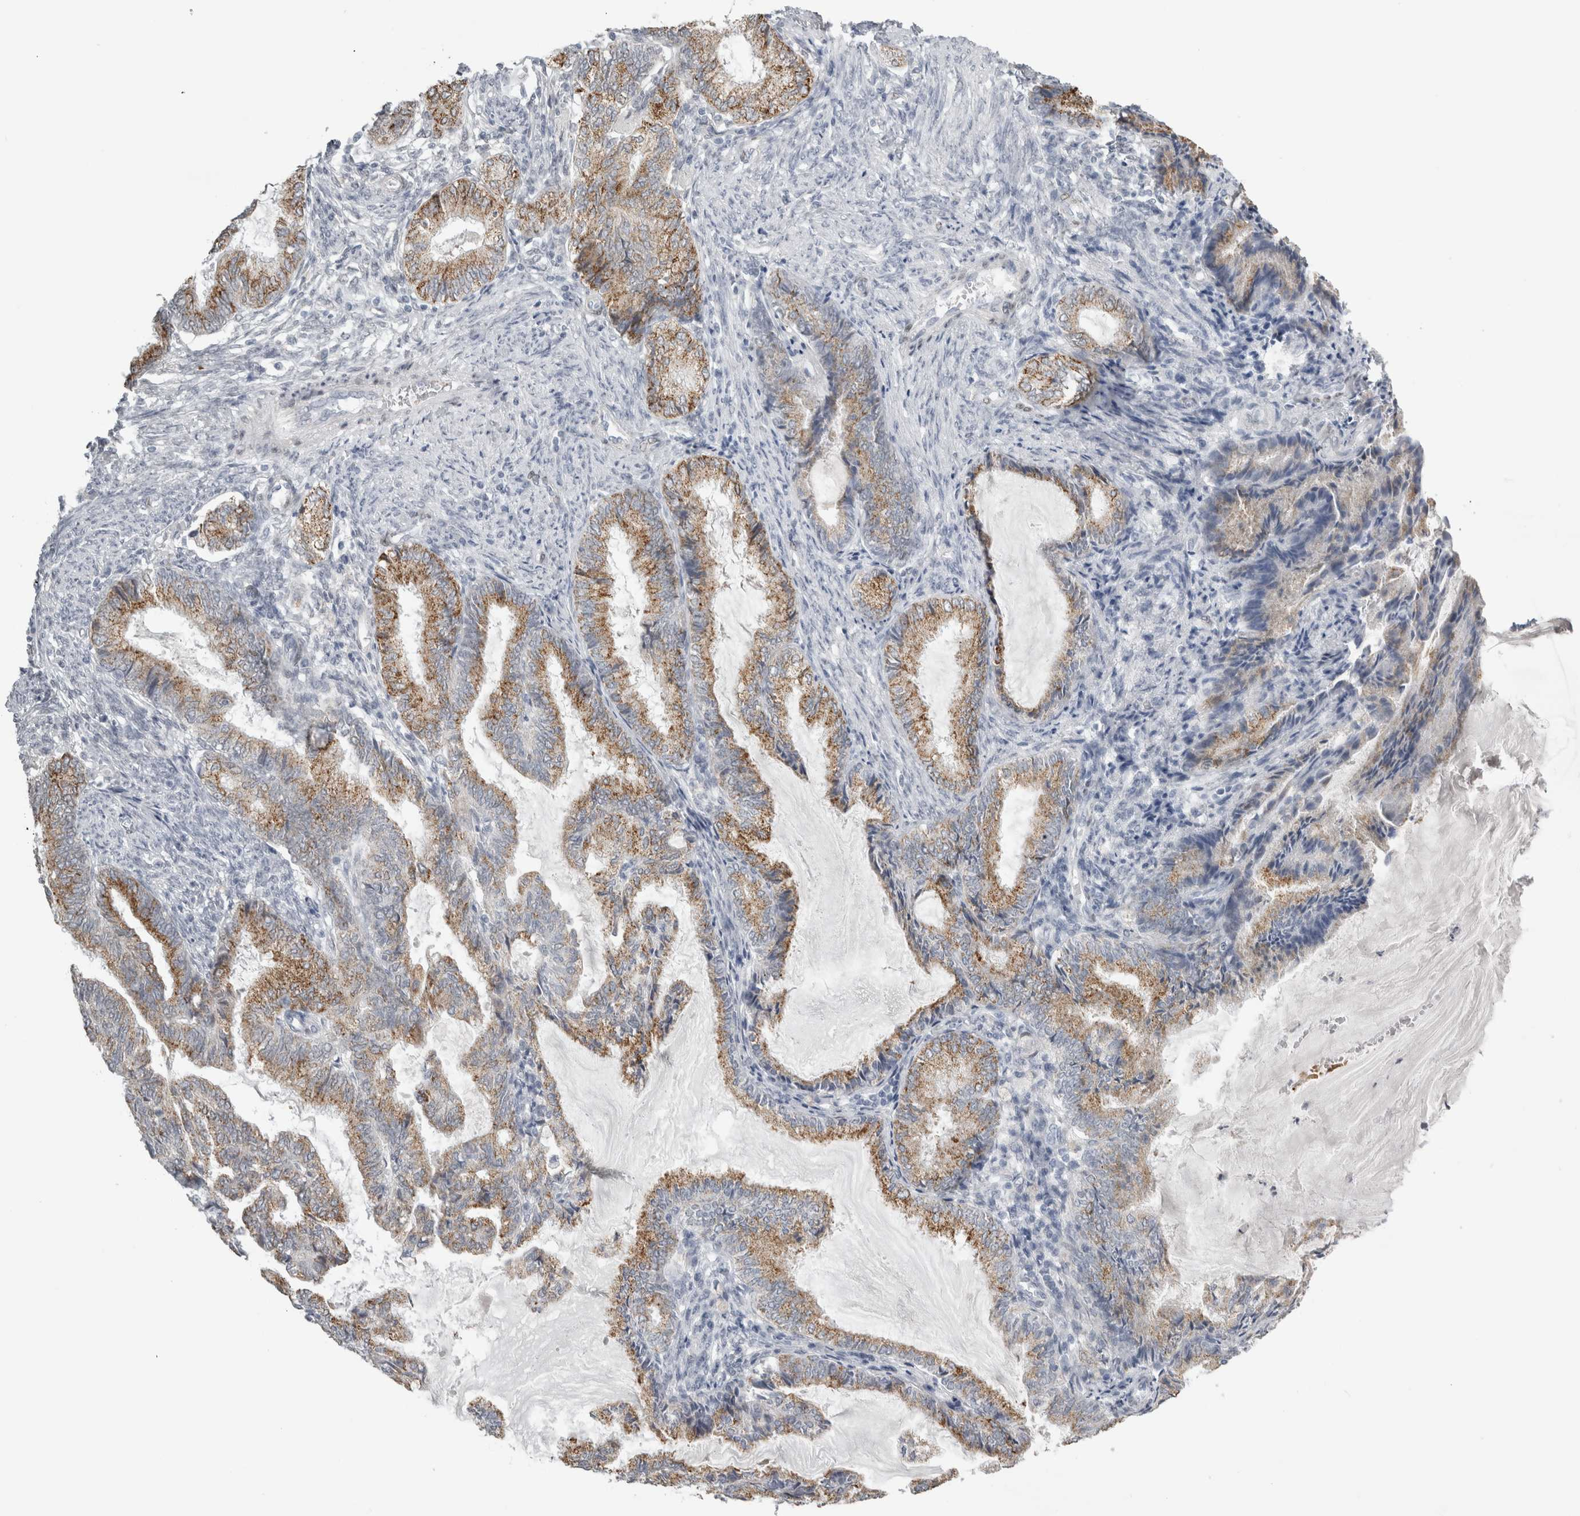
{"staining": {"intensity": "moderate", "quantity": ">75%", "location": "cytoplasmic/membranous"}, "tissue": "endometrial cancer", "cell_type": "Tumor cells", "image_type": "cancer", "snomed": [{"axis": "morphology", "description": "Adenocarcinoma, NOS"}, {"axis": "topography", "description": "Endometrium"}], "caption": "Endometrial cancer (adenocarcinoma) stained for a protein demonstrates moderate cytoplasmic/membranous positivity in tumor cells.", "gene": "PLIN1", "patient": {"sex": "female", "age": 86}}